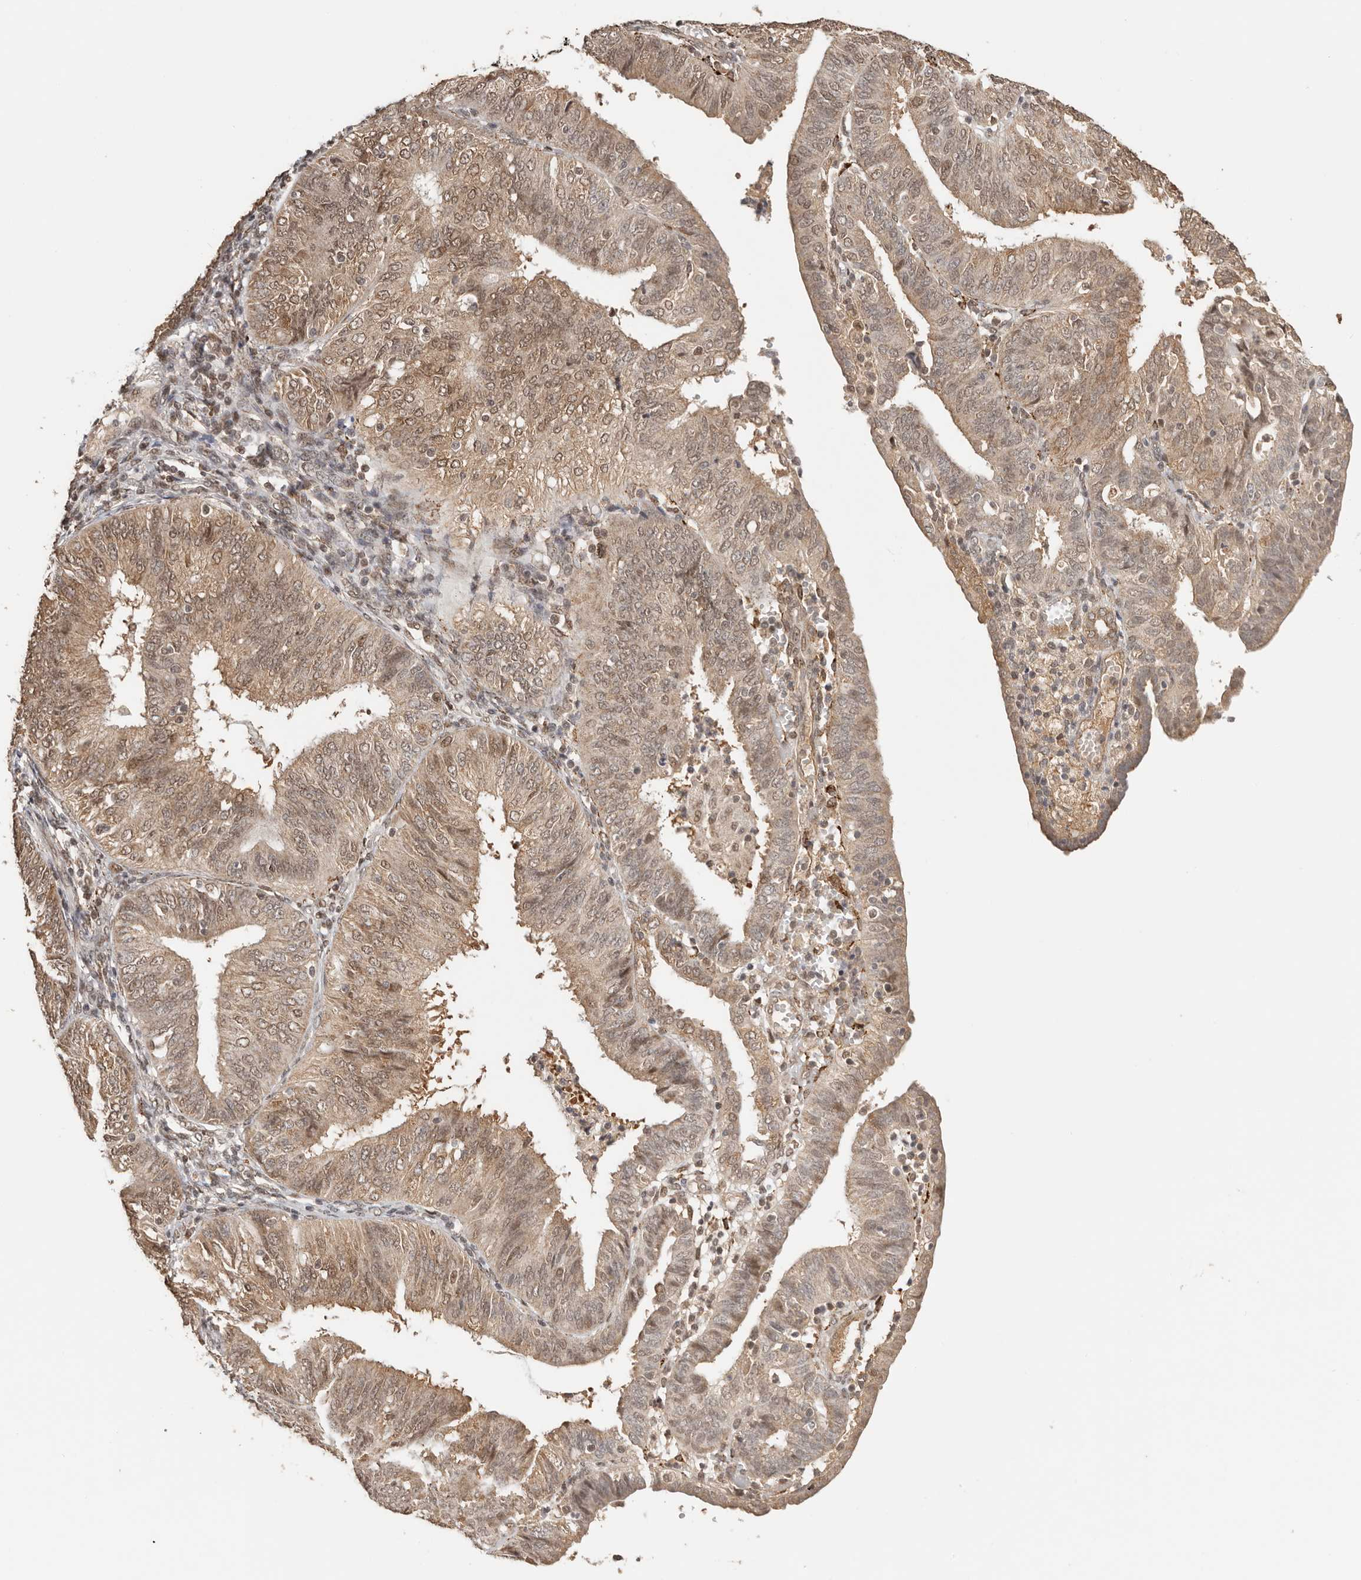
{"staining": {"intensity": "moderate", "quantity": ">75%", "location": "cytoplasmic/membranous,nuclear"}, "tissue": "endometrial cancer", "cell_type": "Tumor cells", "image_type": "cancer", "snomed": [{"axis": "morphology", "description": "Adenocarcinoma, NOS"}, {"axis": "topography", "description": "Endometrium"}], "caption": "This image shows immunohistochemistry staining of endometrial adenocarcinoma, with medium moderate cytoplasmic/membranous and nuclear positivity in about >75% of tumor cells.", "gene": "SEC14L1", "patient": {"sex": "female", "age": 58}}